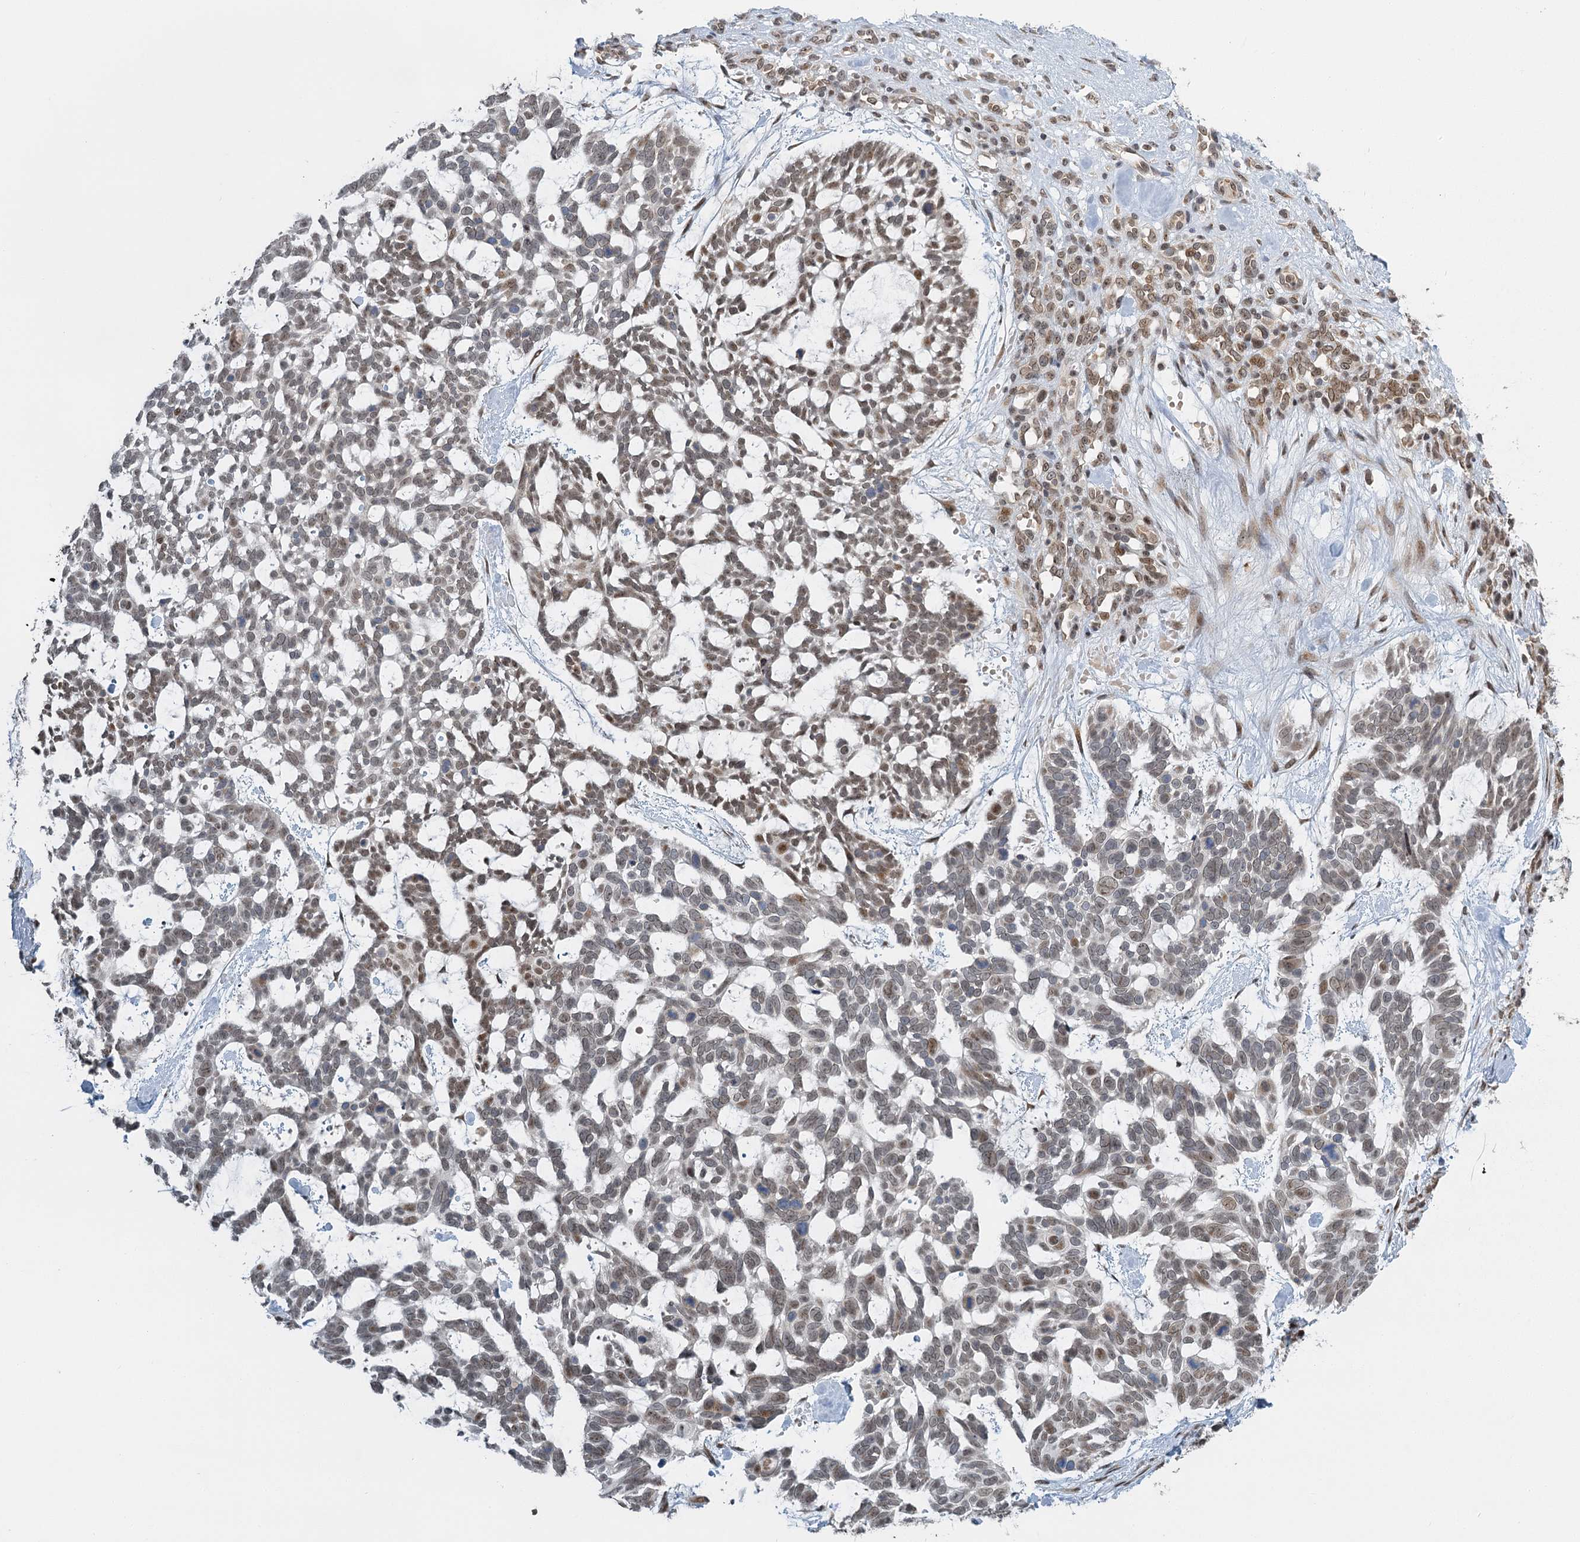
{"staining": {"intensity": "weak", "quantity": "25%-75%", "location": "nuclear"}, "tissue": "skin cancer", "cell_type": "Tumor cells", "image_type": "cancer", "snomed": [{"axis": "morphology", "description": "Basal cell carcinoma"}, {"axis": "topography", "description": "Skin"}], "caption": "Immunohistochemistry (DAB) staining of skin basal cell carcinoma shows weak nuclear protein staining in about 25%-75% of tumor cells. (brown staining indicates protein expression, while blue staining denotes nuclei).", "gene": "TREX1", "patient": {"sex": "male", "age": 88}}